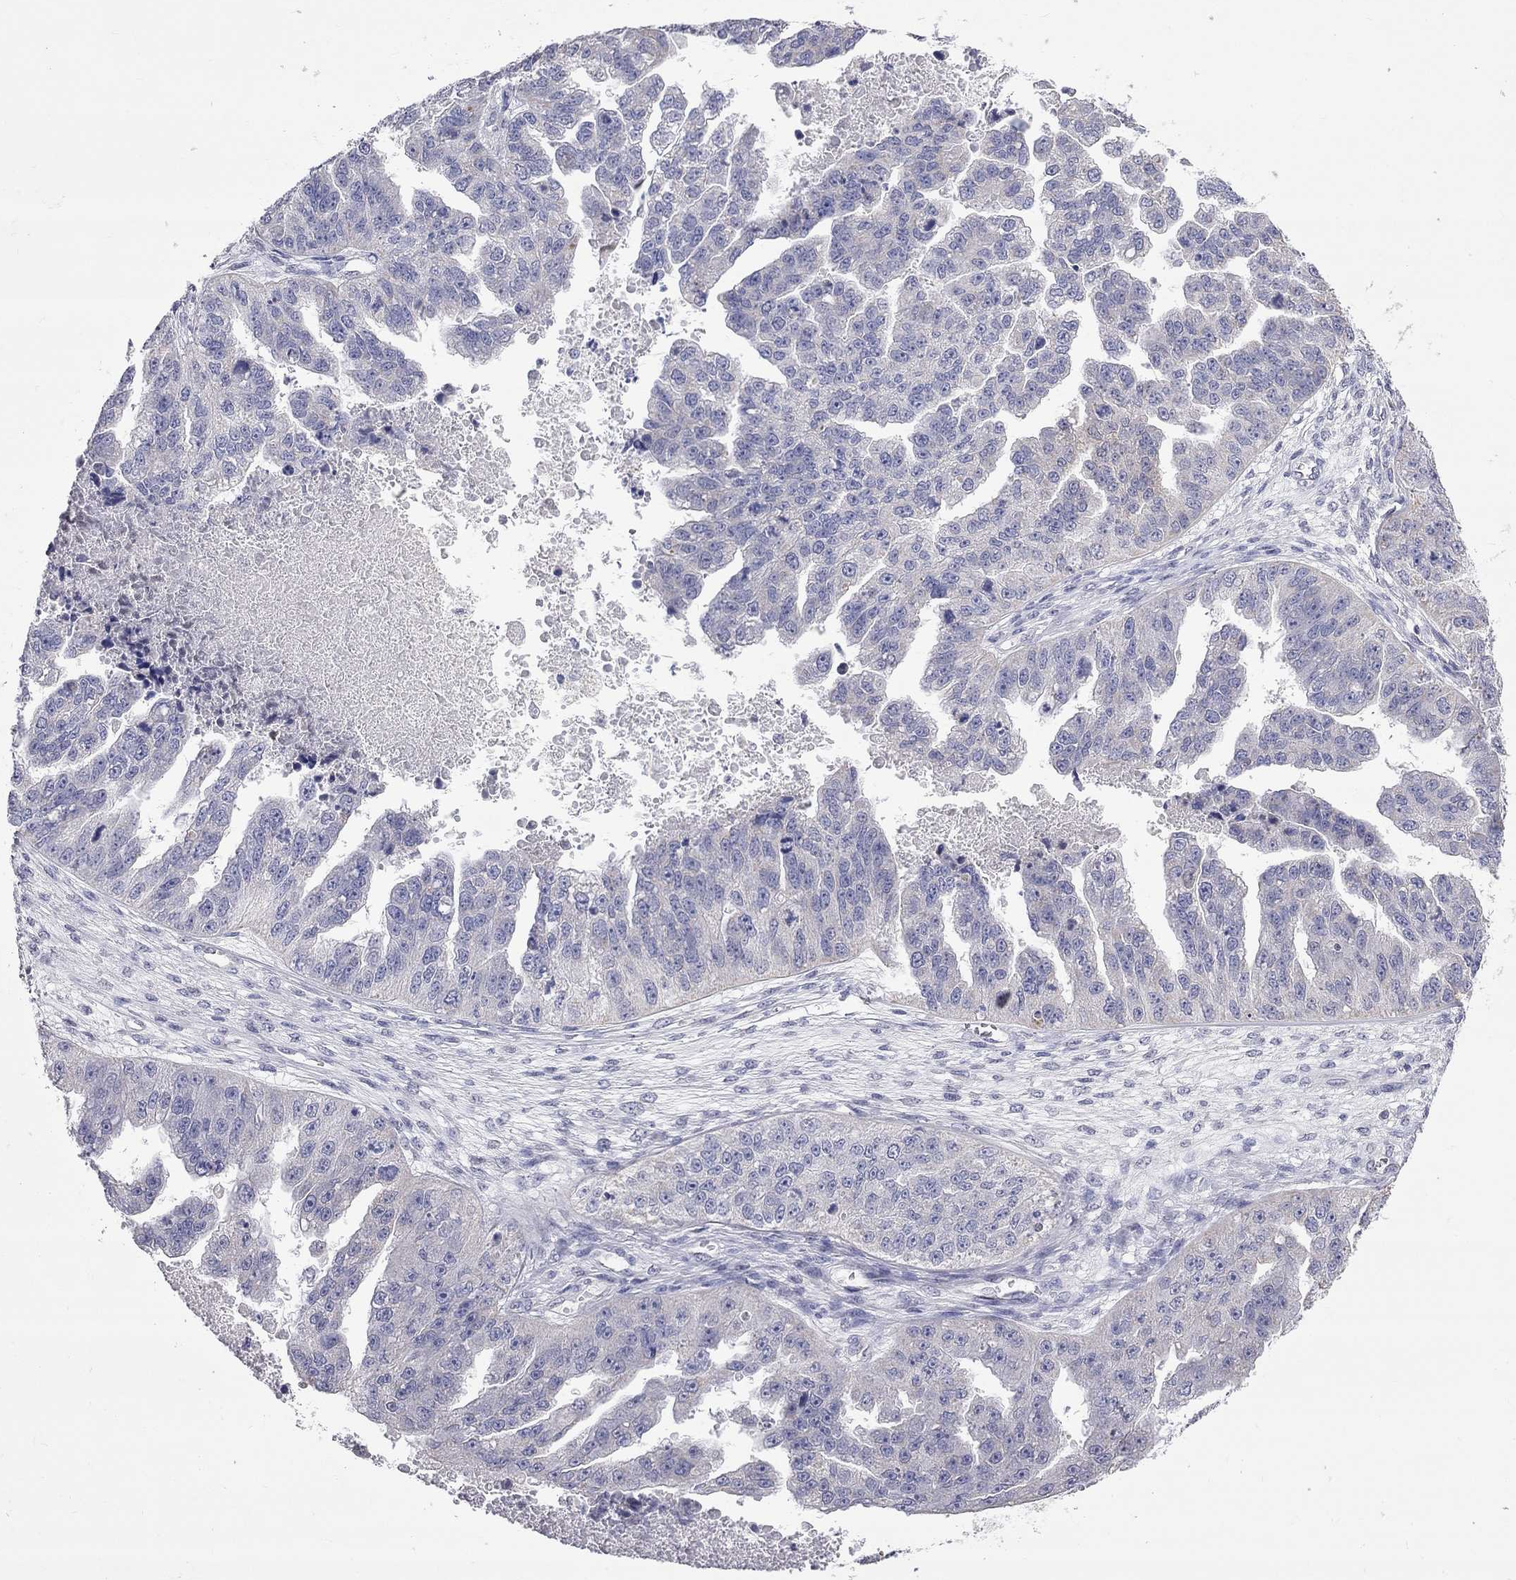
{"staining": {"intensity": "negative", "quantity": "none", "location": "none"}, "tissue": "ovarian cancer", "cell_type": "Tumor cells", "image_type": "cancer", "snomed": [{"axis": "morphology", "description": "Cystadenocarcinoma, serous, NOS"}, {"axis": "topography", "description": "Ovary"}], "caption": "An immunohistochemistry (IHC) micrograph of ovarian cancer (serous cystadenocarcinoma) is shown. There is no staining in tumor cells of ovarian cancer (serous cystadenocarcinoma).", "gene": "OPRK1", "patient": {"sex": "female", "age": 58}}